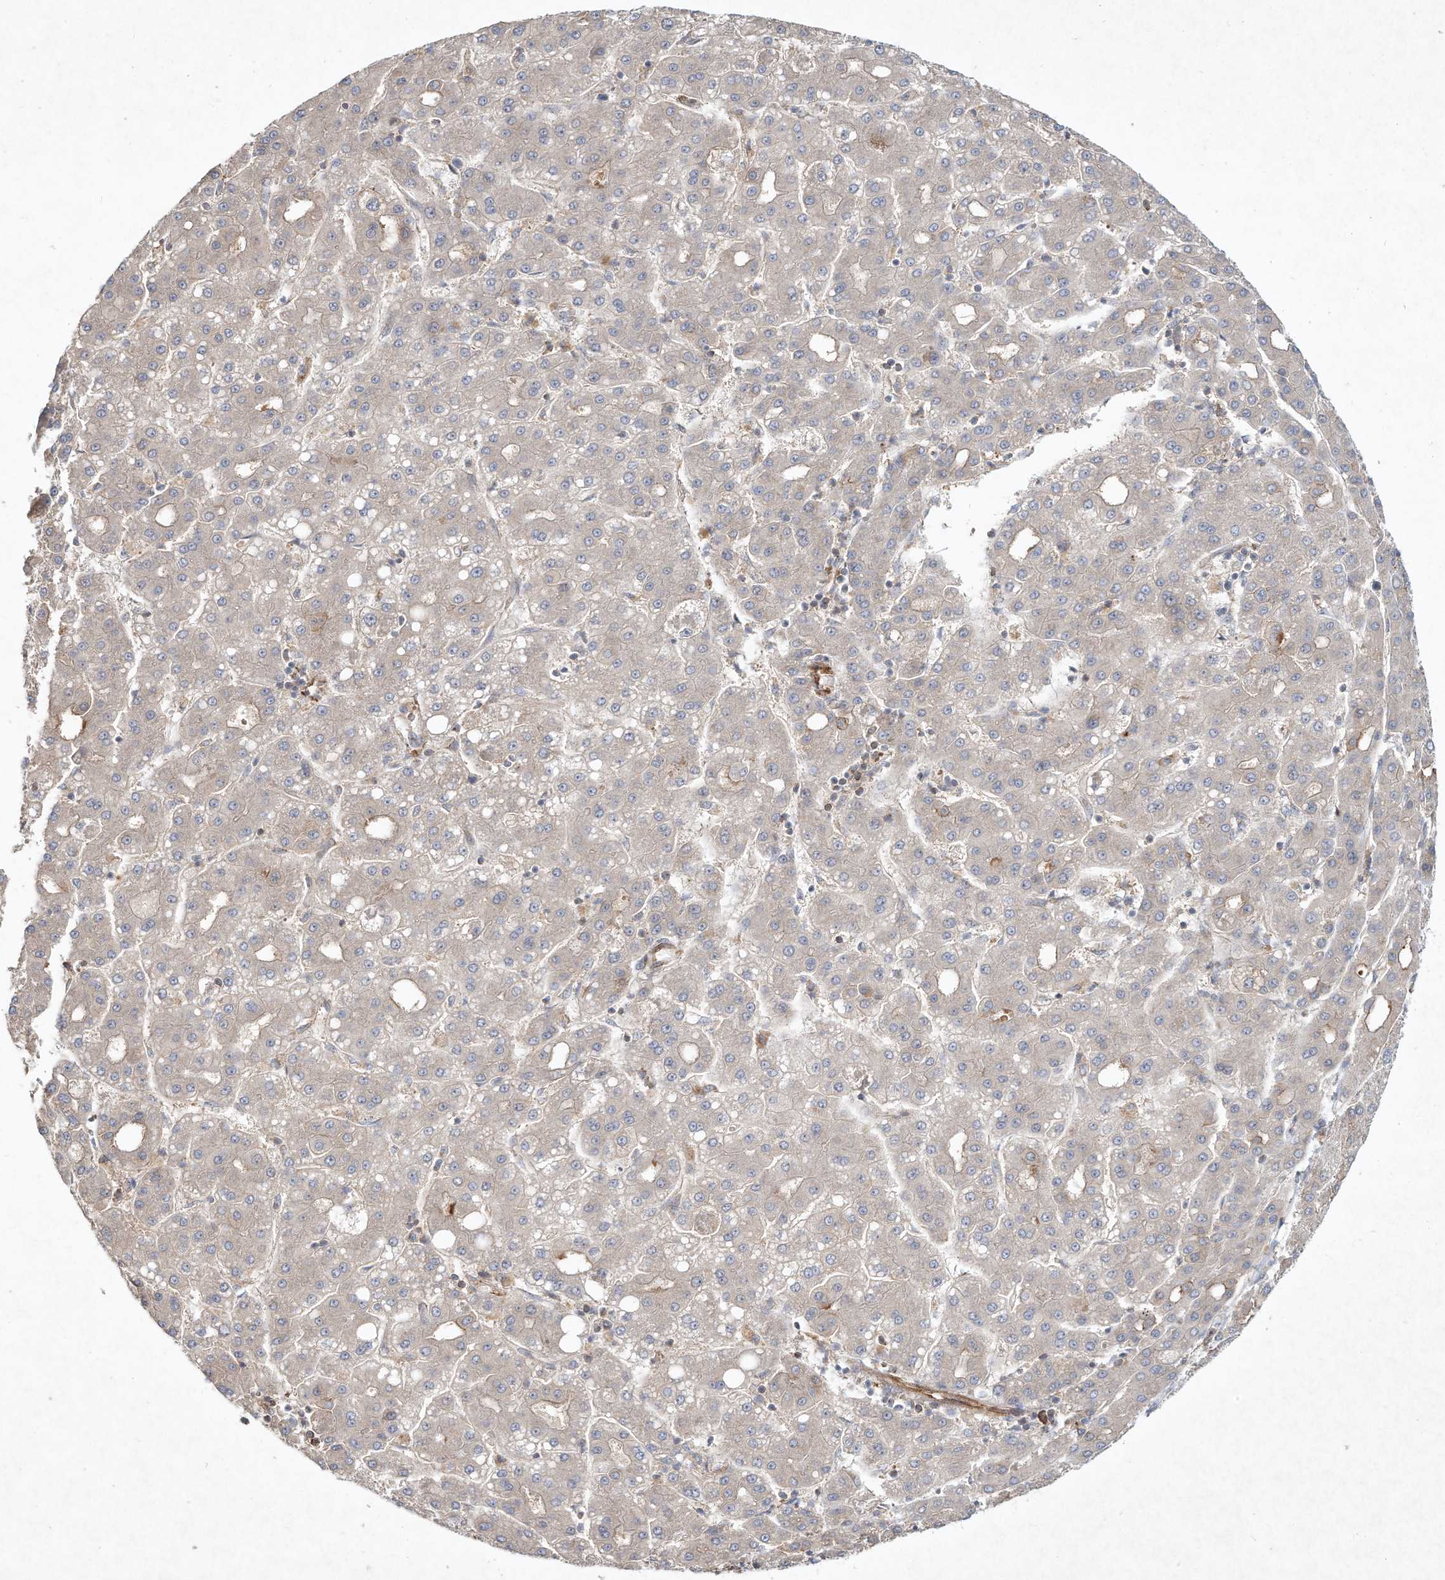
{"staining": {"intensity": "negative", "quantity": "none", "location": "none"}, "tissue": "liver cancer", "cell_type": "Tumor cells", "image_type": "cancer", "snomed": [{"axis": "morphology", "description": "Carcinoma, Hepatocellular, NOS"}, {"axis": "topography", "description": "Liver"}], "caption": "Immunohistochemical staining of human liver cancer displays no significant expression in tumor cells.", "gene": "HTR5A", "patient": {"sex": "male", "age": 65}}